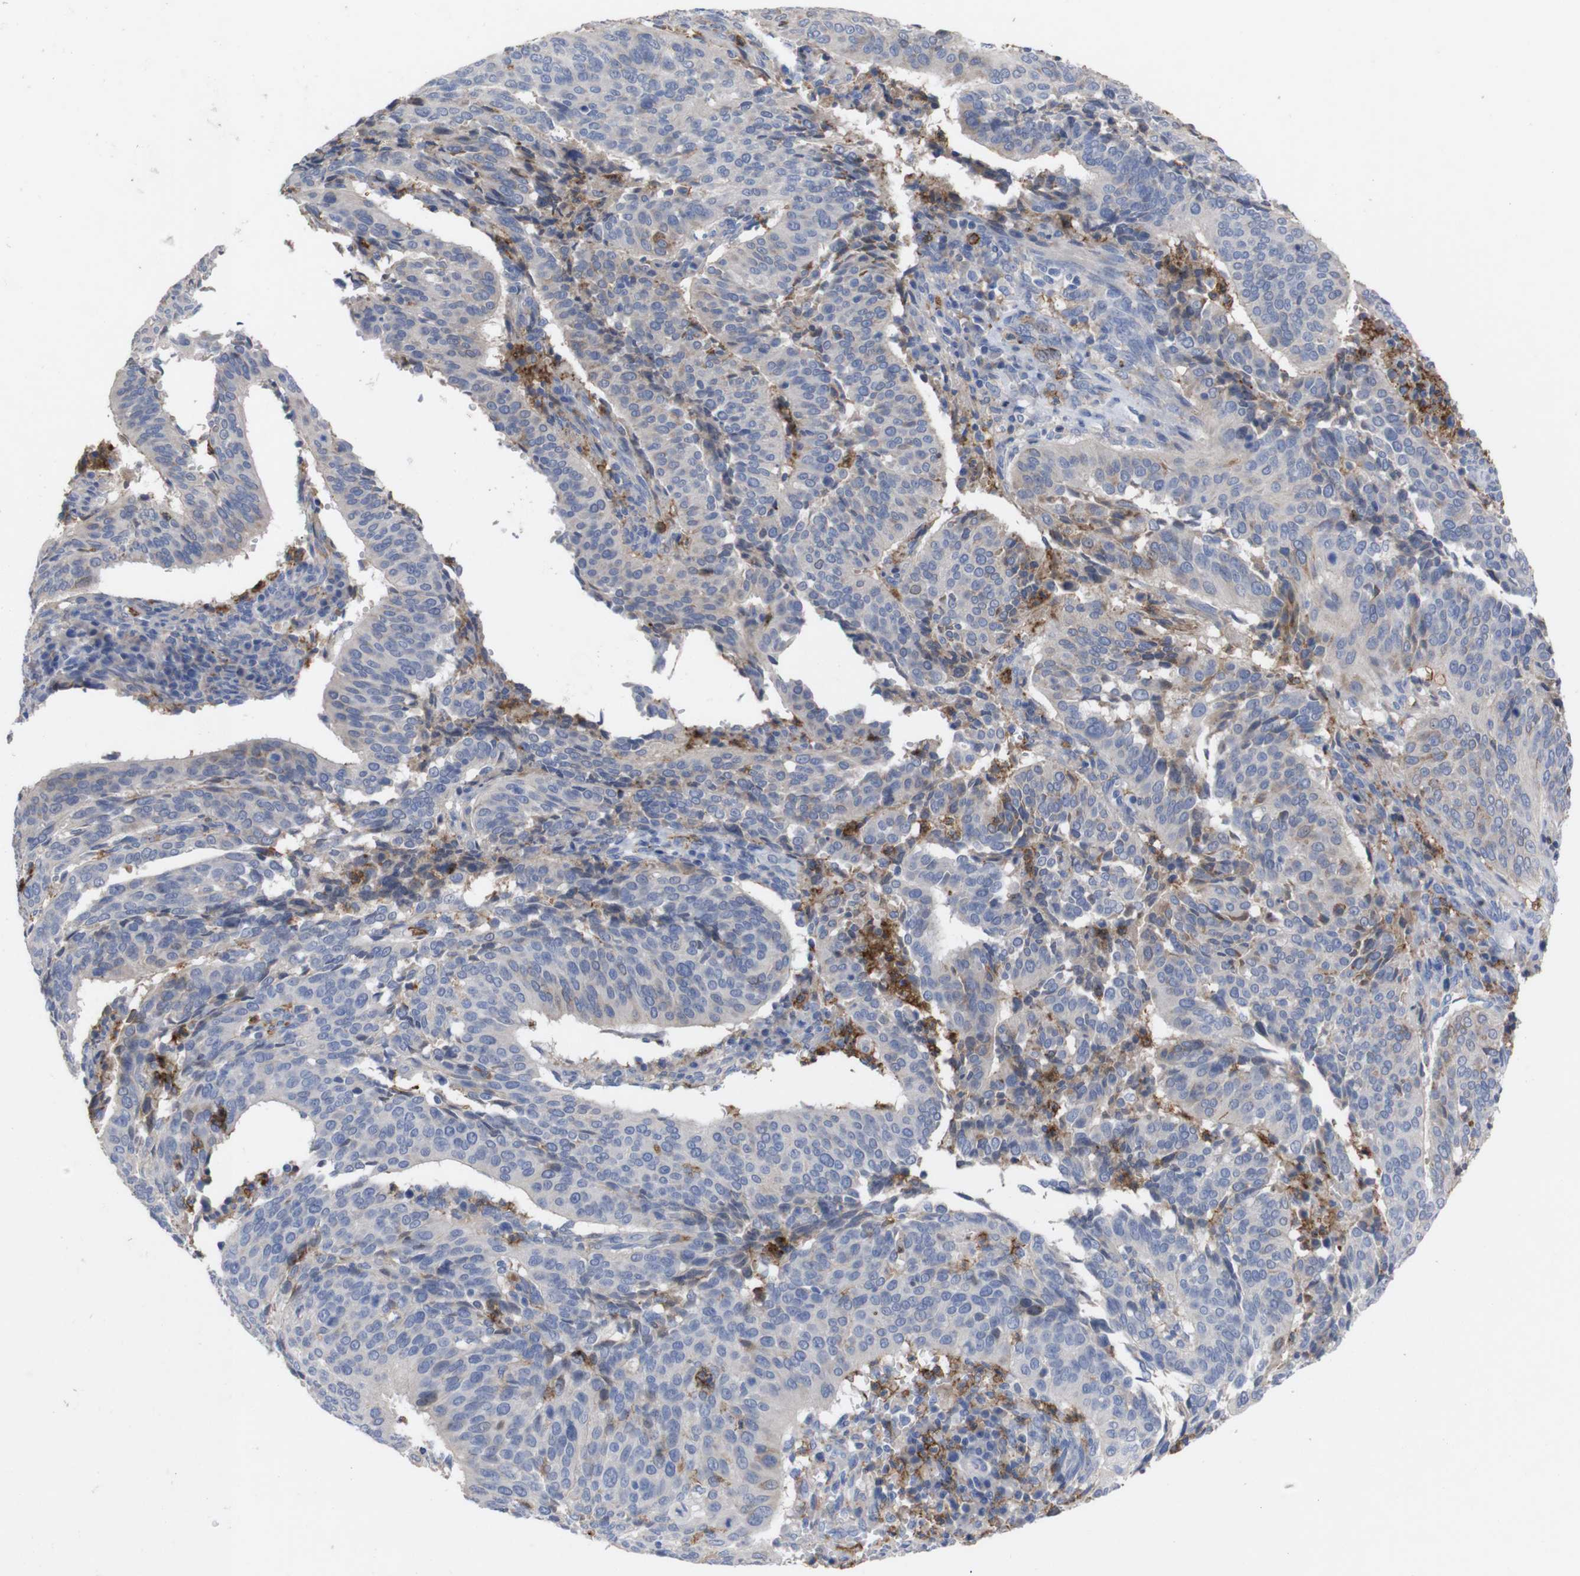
{"staining": {"intensity": "negative", "quantity": "none", "location": "none"}, "tissue": "cervical cancer", "cell_type": "Tumor cells", "image_type": "cancer", "snomed": [{"axis": "morphology", "description": "Normal tissue, NOS"}, {"axis": "morphology", "description": "Squamous cell carcinoma, NOS"}, {"axis": "topography", "description": "Cervix"}], "caption": "This is a histopathology image of IHC staining of cervical squamous cell carcinoma, which shows no expression in tumor cells. (DAB (3,3'-diaminobenzidine) IHC visualized using brightfield microscopy, high magnification).", "gene": "C5AR1", "patient": {"sex": "female", "age": 39}}